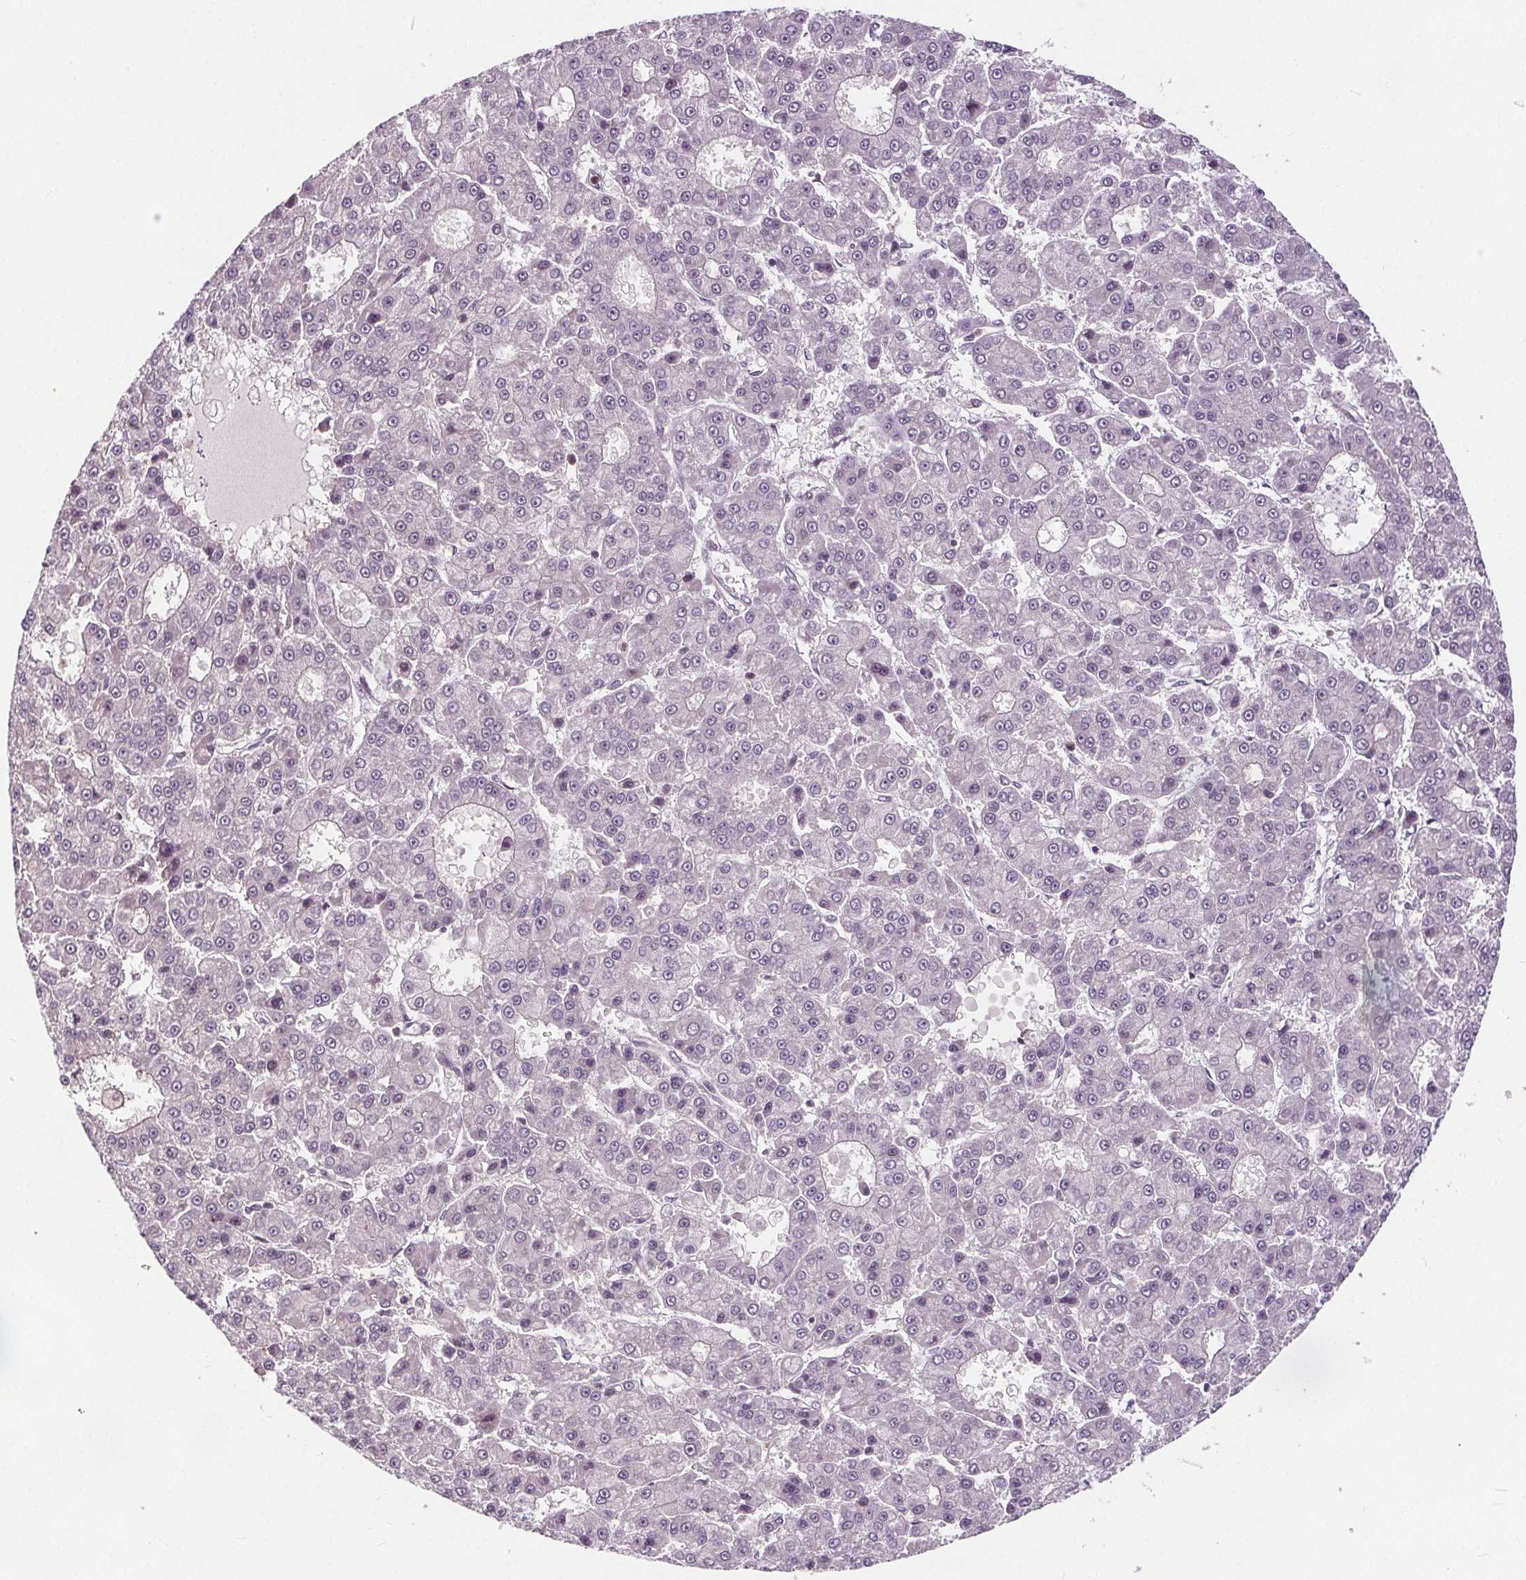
{"staining": {"intensity": "negative", "quantity": "none", "location": "none"}, "tissue": "liver cancer", "cell_type": "Tumor cells", "image_type": "cancer", "snomed": [{"axis": "morphology", "description": "Carcinoma, Hepatocellular, NOS"}, {"axis": "topography", "description": "Liver"}], "caption": "A high-resolution micrograph shows immunohistochemistry staining of liver cancer (hepatocellular carcinoma), which displays no significant positivity in tumor cells.", "gene": "HIF1AN", "patient": {"sex": "male", "age": 70}}